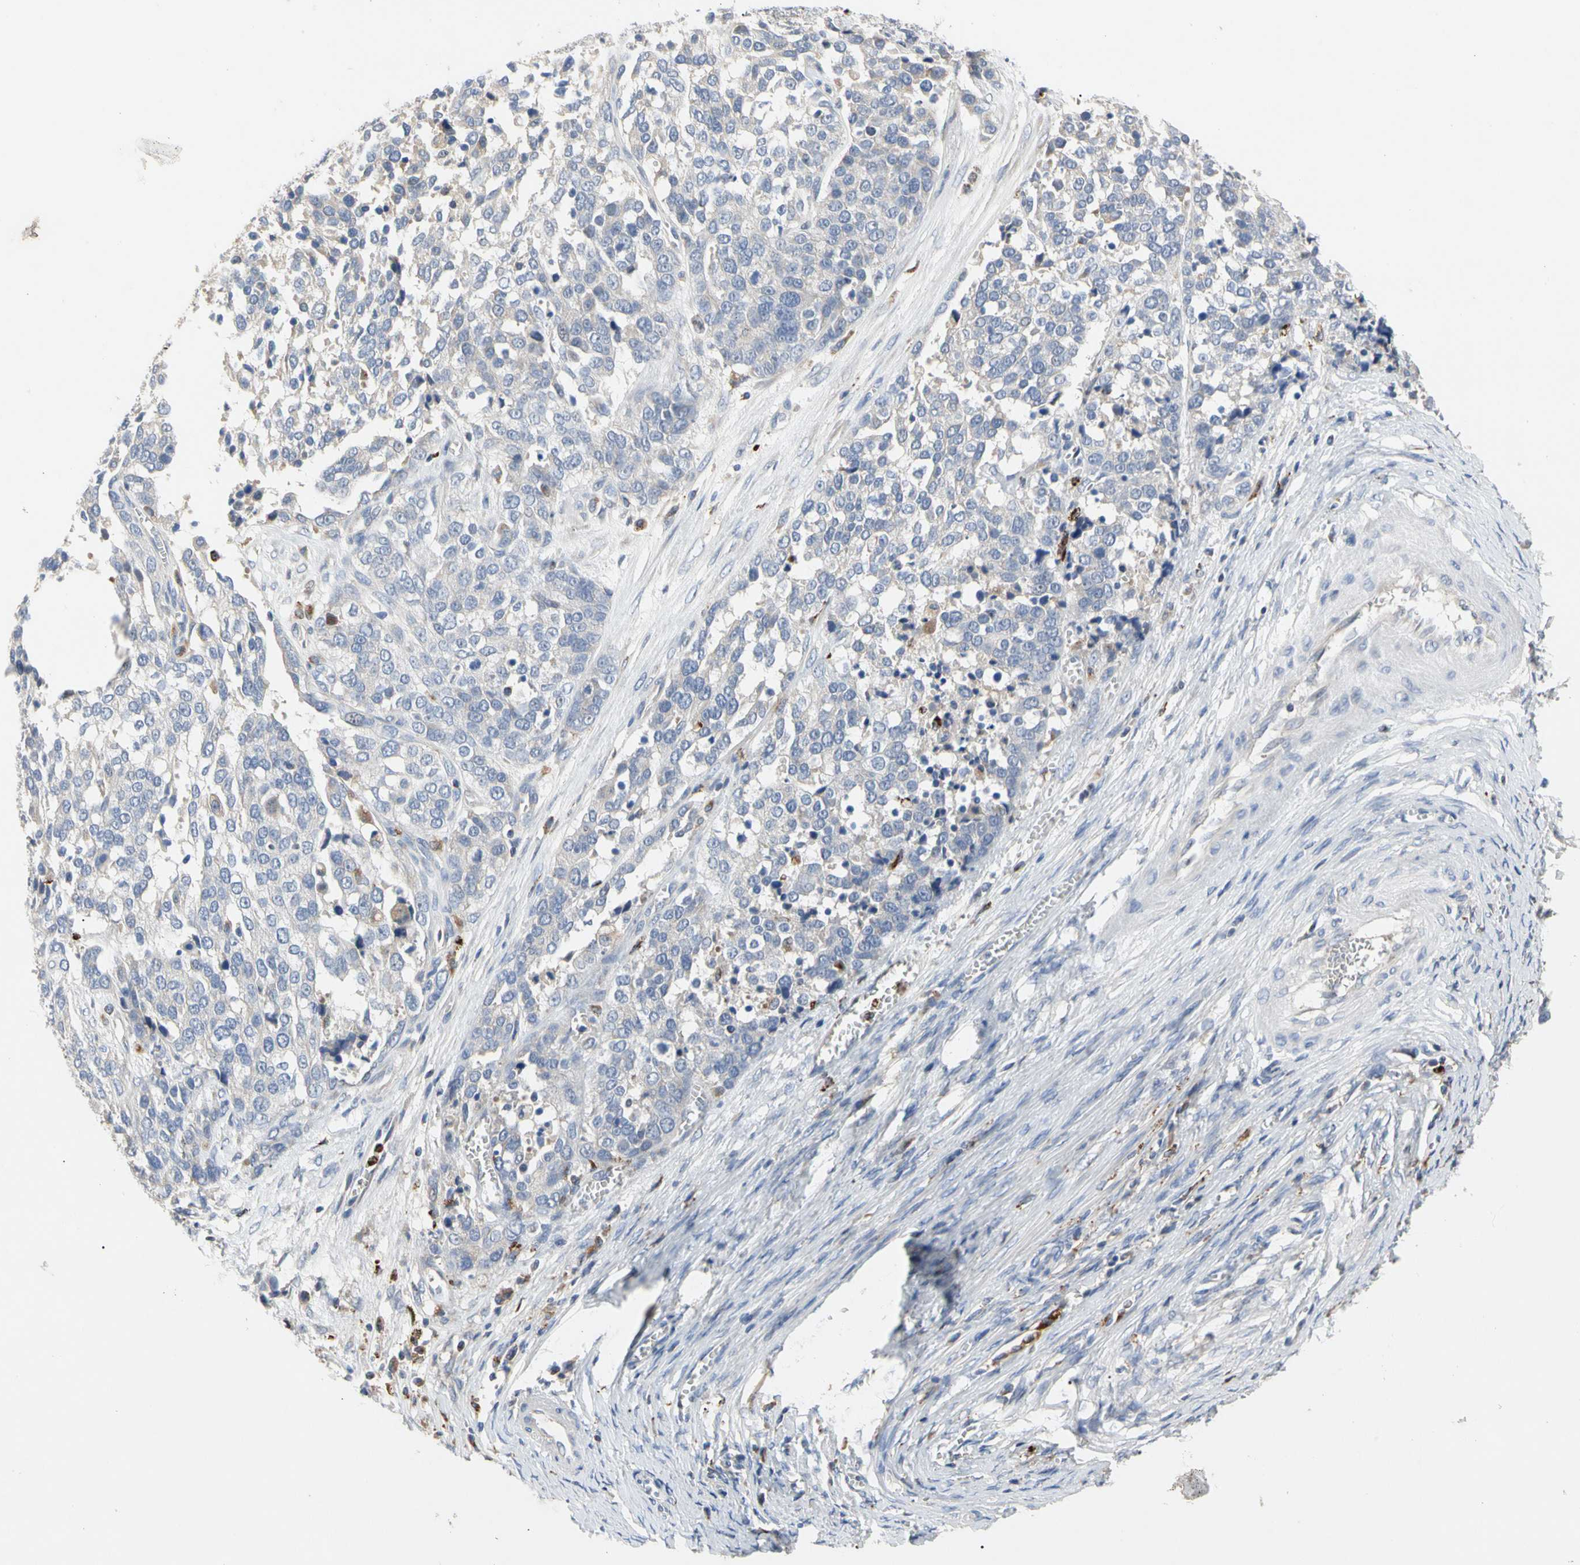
{"staining": {"intensity": "negative", "quantity": "none", "location": "none"}, "tissue": "ovarian cancer", "cell_type": "Tumor cells", "image_type": "cancer", "snomed": [{"axis": "morphology", "description": "Cystadenocarcinoma, serous, NOS"}, {"axis": "topography", "description": "Ovary"}], "caption": "High magnification brightfield microscopy of ovarian cancer stained with DAB (3,3'-diaminobenzidine) (brown) and counterstained with hematoxylin (blue): tumor cells show no significant staining.", "gene": "ADA2", "patient": {"sex": "female", "age": 44}}